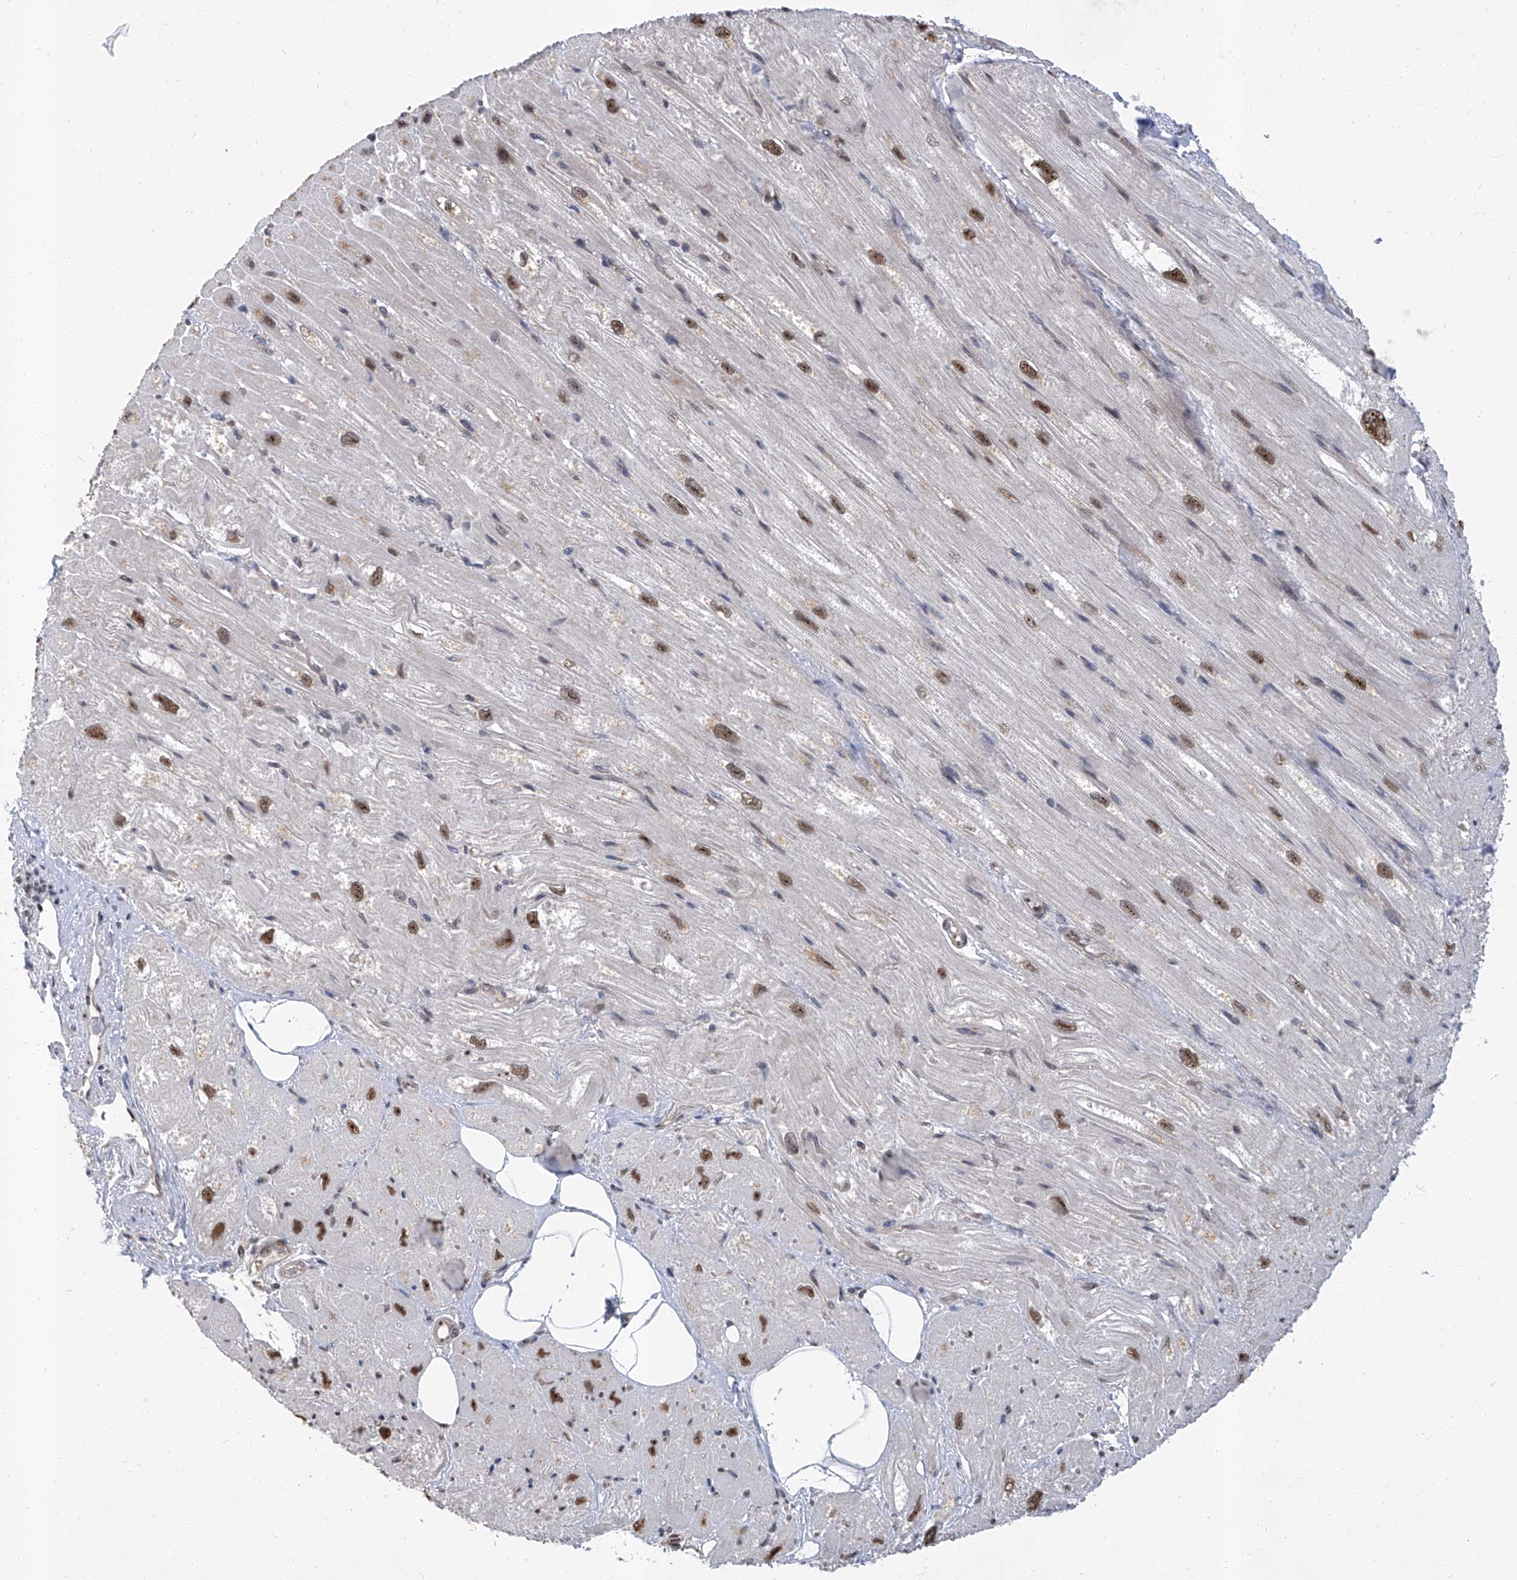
{"staining": {"intensity": "moderate", "quantity": ">75%", "location": "nuclear"}, "tissue": "heart muscle", "cell_type": "Cardiomyocytes", "image_type": "normal", "snomed": [{"axis": "morphology", "description": "Normal tissue, NOS"}, {"axis": "topography", "description": "Heart"}], "caption": "About >75% of cardiomyocytes in benign human heart muscle reveal moderate nuclear protein staining as visualized by brown immunohistochemical staining.", "gene": "CMTR1", "patient": {"sex": "male", "age": 50}}